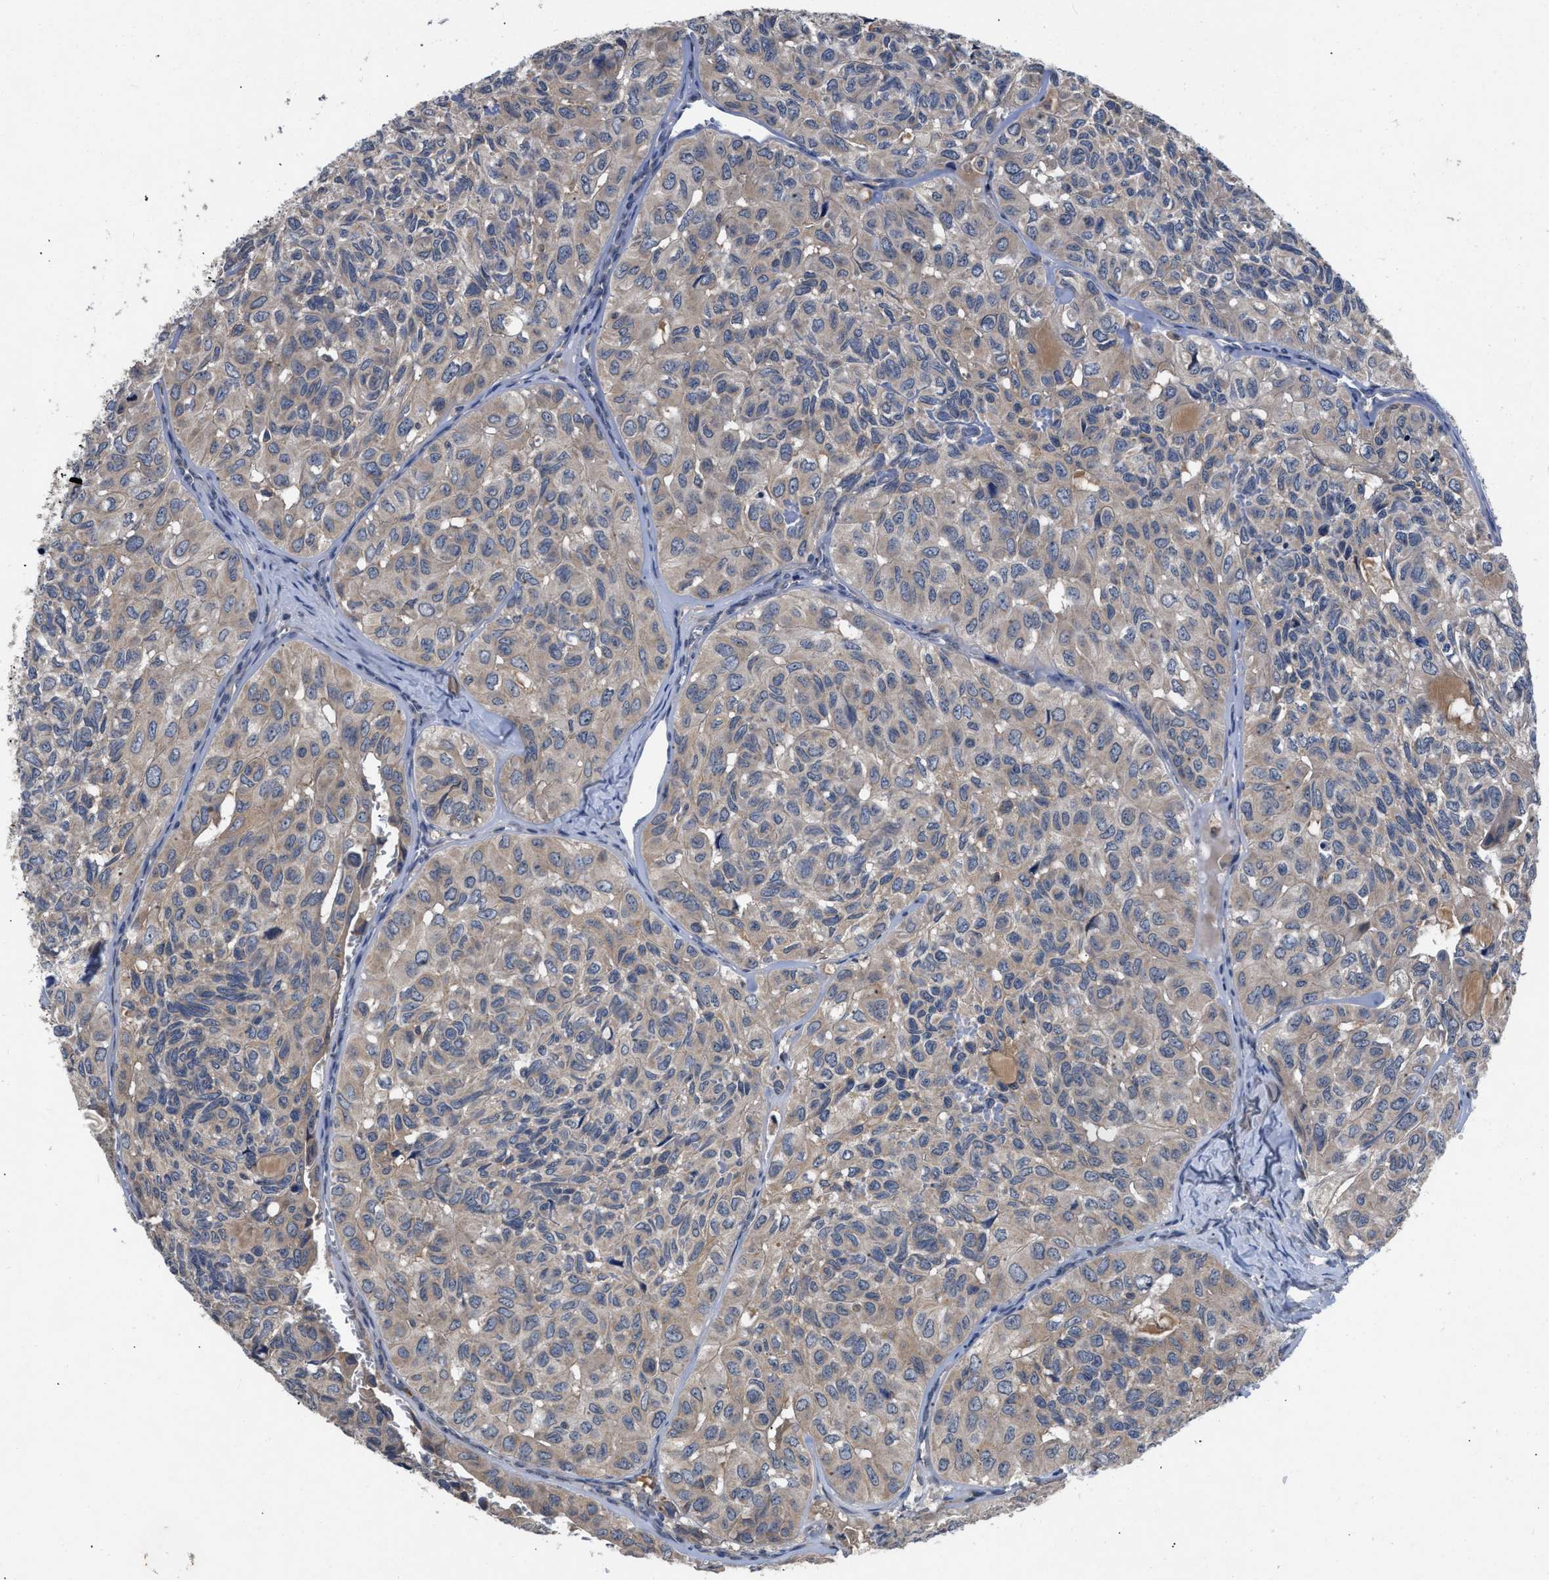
{"staining": {"intensity": "weak", "quantity": ">75%", "location": "cytoplasmic/membranous"}, "tissue": "head and neck cancer", "cell_type": "Tumor cells", "image_type": "cancer", "snomed": [{"axis": "morphology", "description": "Adenocarcinoma, NOS"}, {"axis": "topography", "description": "Salivary gland, NOS"}, {"axis": "topography", "description": "Head-Neck"}], "caption": "Weak cytoplasmic/membranous protein positivity is seen in about >75% of tumor cells in head and neck adenocarcinoma.", "gene": "VPS4A", "patient": {"sex": "female", "age": 76}}